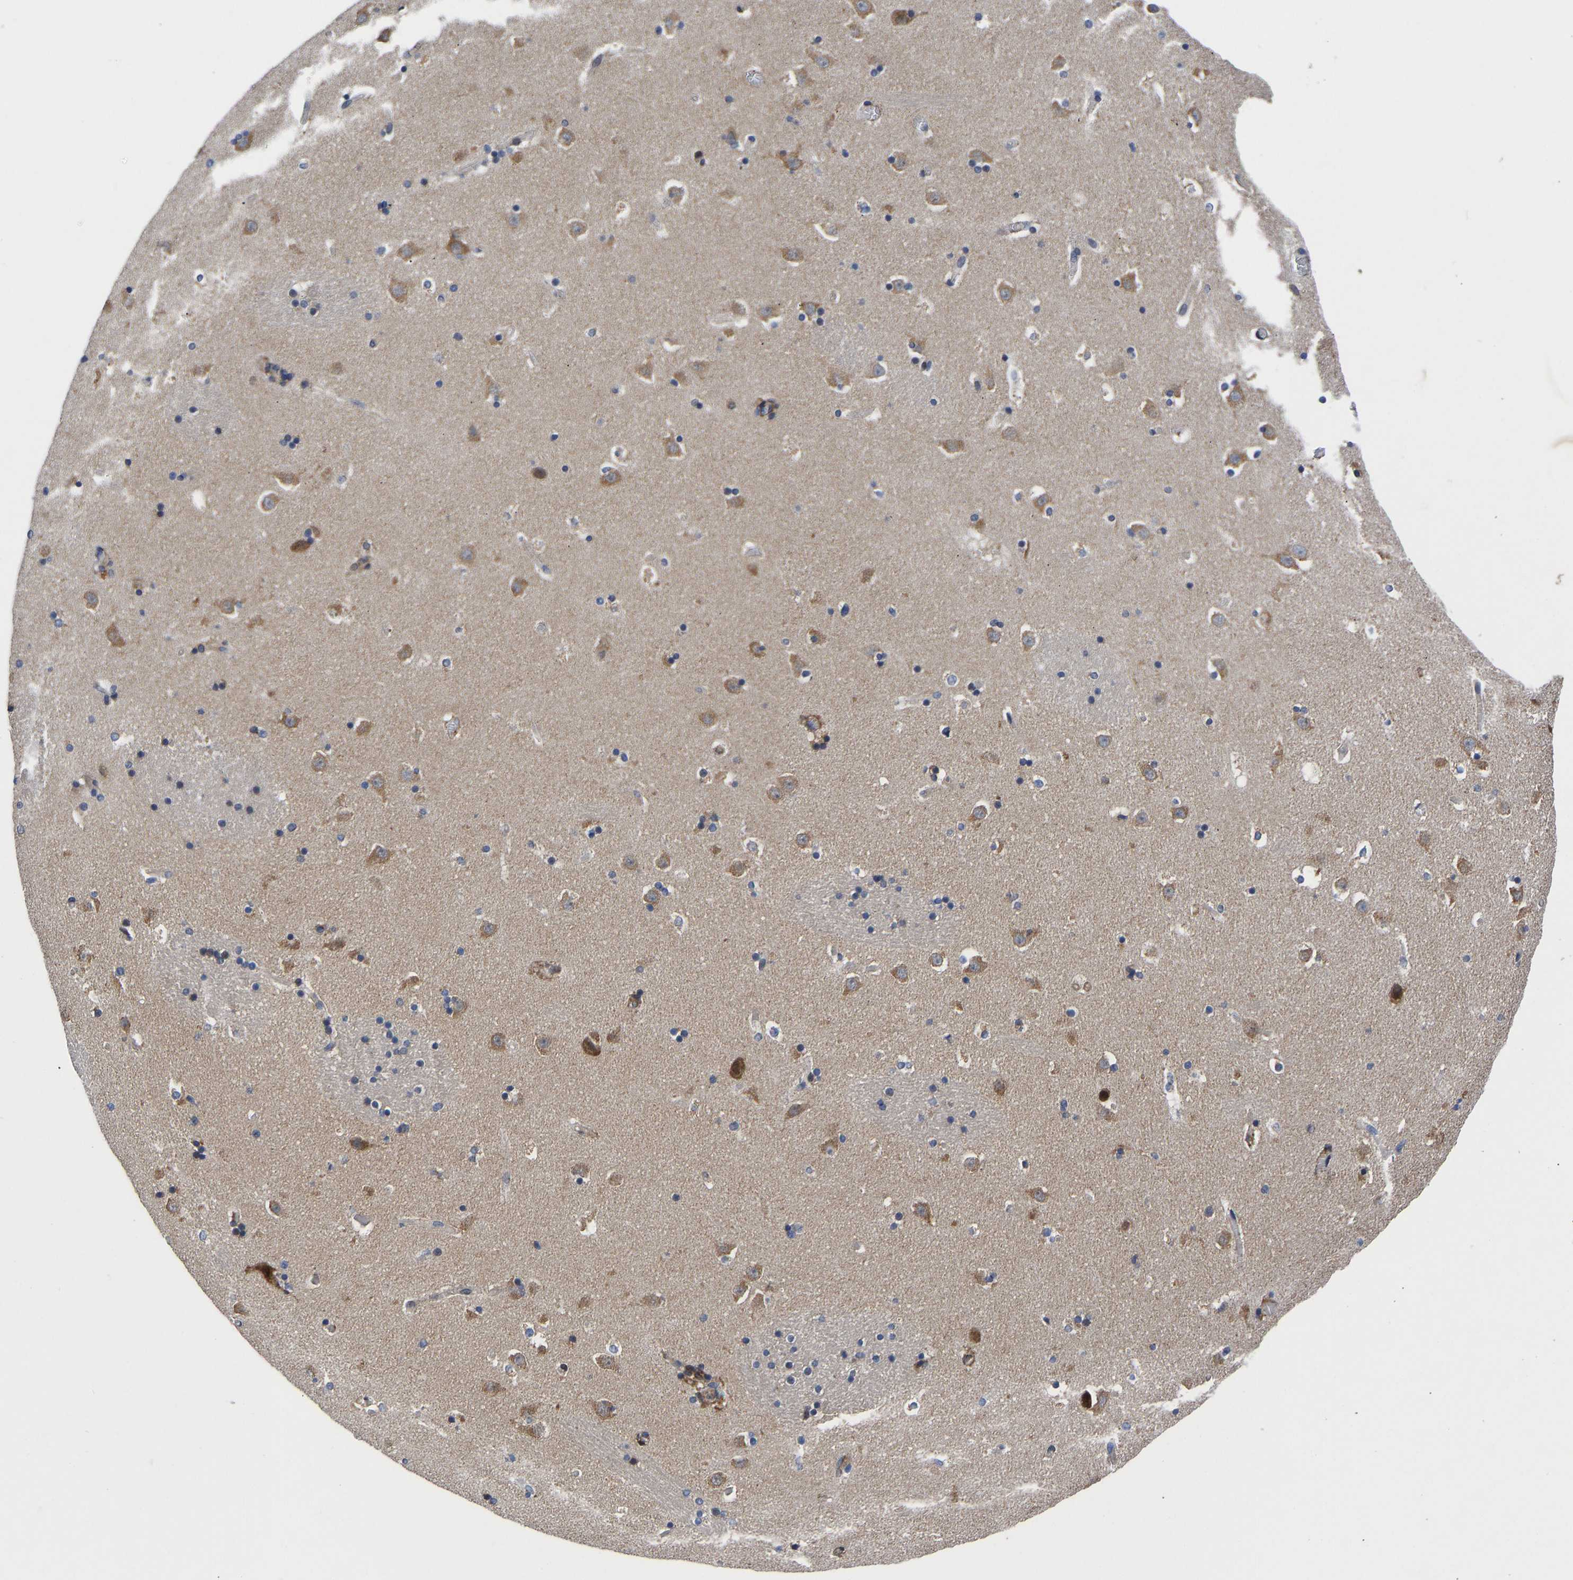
{"staining": {"intensity": "moderate", "quantity": "<25%", "location": "cytoplasmic/membranous"}, "tissue": "caudate", "cell_type": "Glial cells", "image_type": "normal", "snomed": [{"axis": "morphology", "description": "Normal tissue, NOS"}, {"axis": "topography", "description": "Lateral ventricle wall"}], "caption": "Moderate cytoplasmic/membranous protein expression is present in about <25% of glial cells in caudate. The staining was performed using DAB (3,3'-diaminobenzidine), with brown indicating positive protein expression. Nuclei are stained blue with hematoxylin.", "gene": "TMEM38B", "patient": {"sex": "male", "age": 45}}